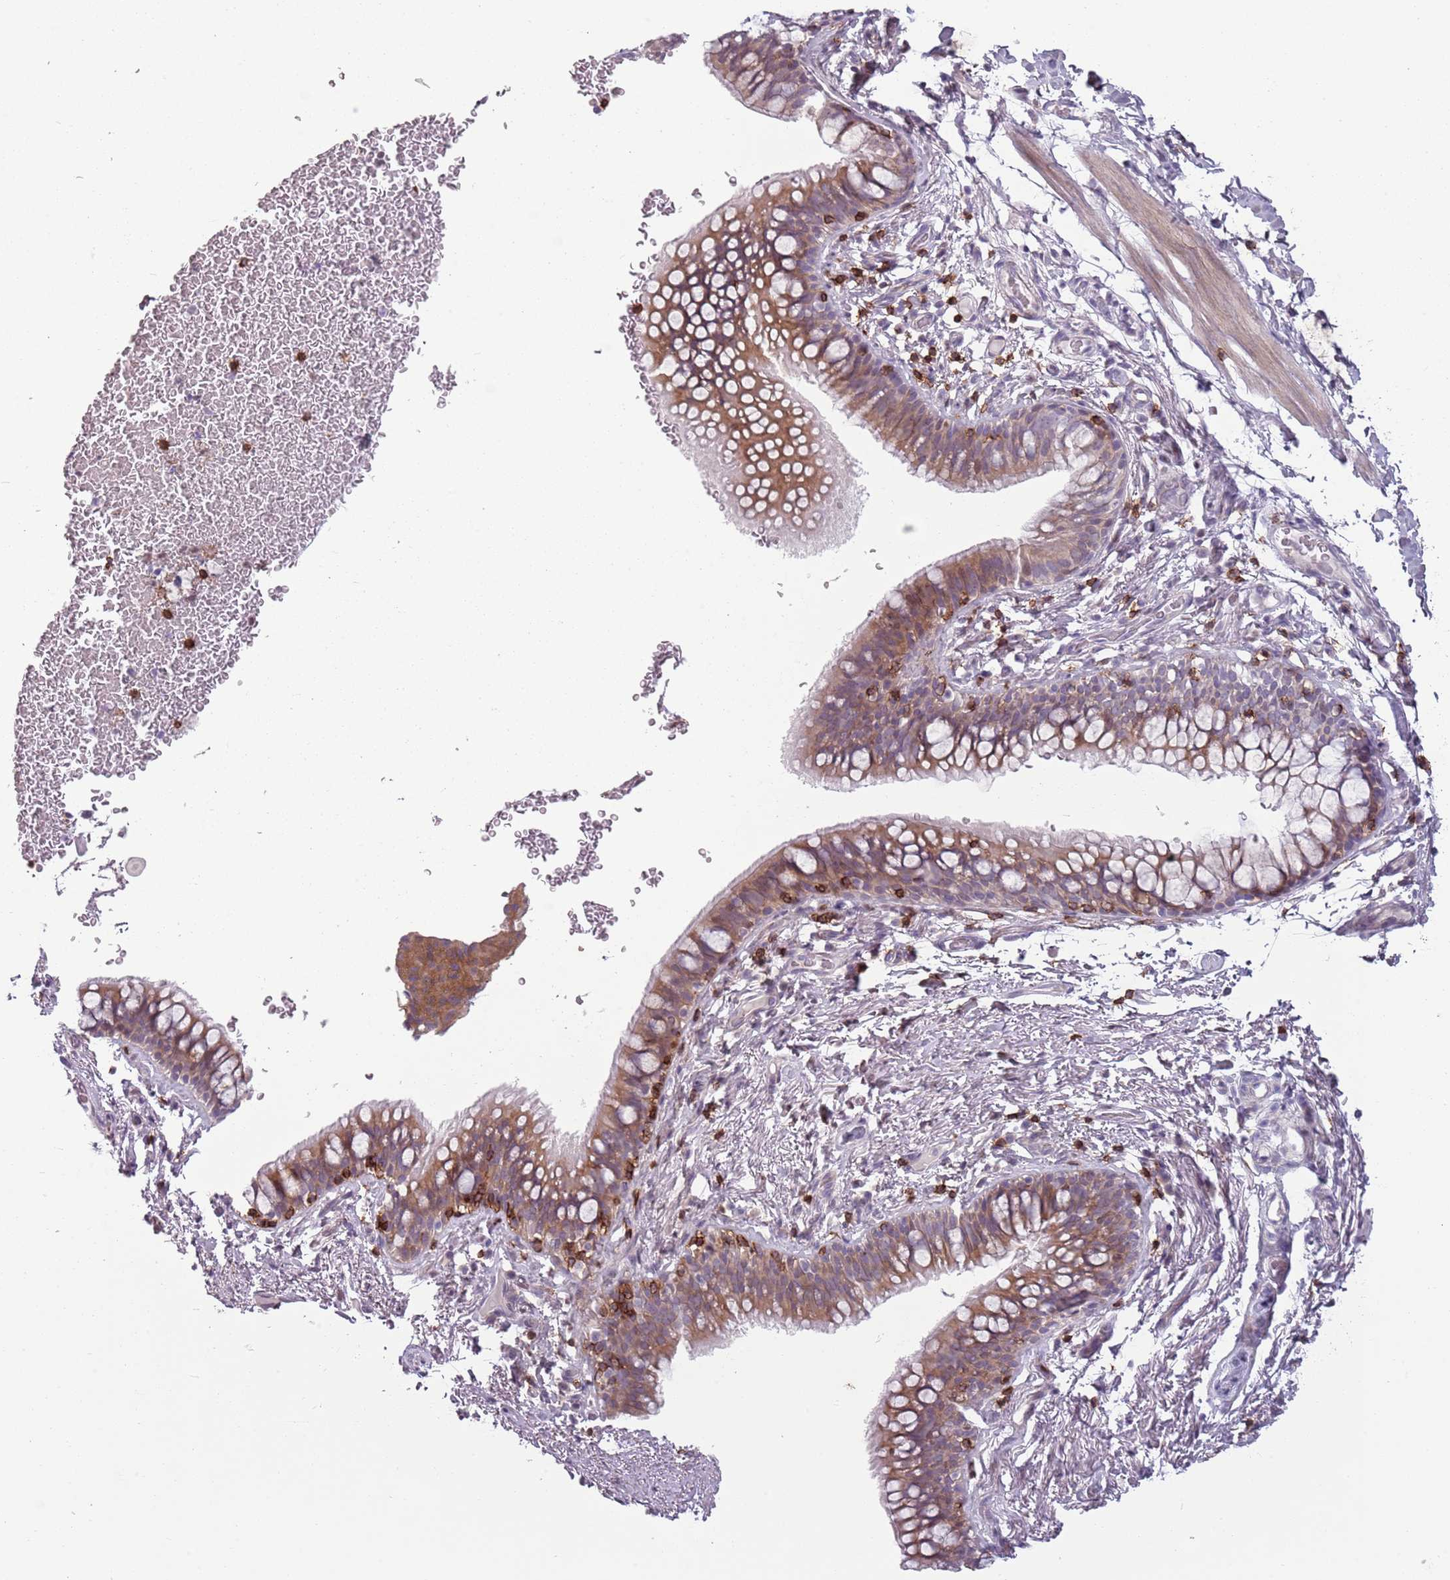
{"staining": {"intensity": "moderate", "quantity": "25%-75%", "location": "cytoplasmic/membranous"}, "tissue": "bronchus", "cell_type": "Respiratory epithelial cells", "image_type": "normal", "snomed": [{"axis": "morphology", "description": "Normal tissue, NOS"}, {"axis": "topography", "description": "Cartilage tissue"}, {"axis": "topography", "description": "Bronchus"}], "caption": "Immunohistochemical staining of unremarkable human bronchus shows 25%-75% levels of moderate cytoplasmic/membranous protein expression in about 25%-75% of respiratory epithelial cells. The staining was performed using DAB, with brown indicating positive protein expression. Nuclei are stained blue with hematoxylin.", "gene": "ZNF583", "patient": {"sex": "female", "age": 36}}